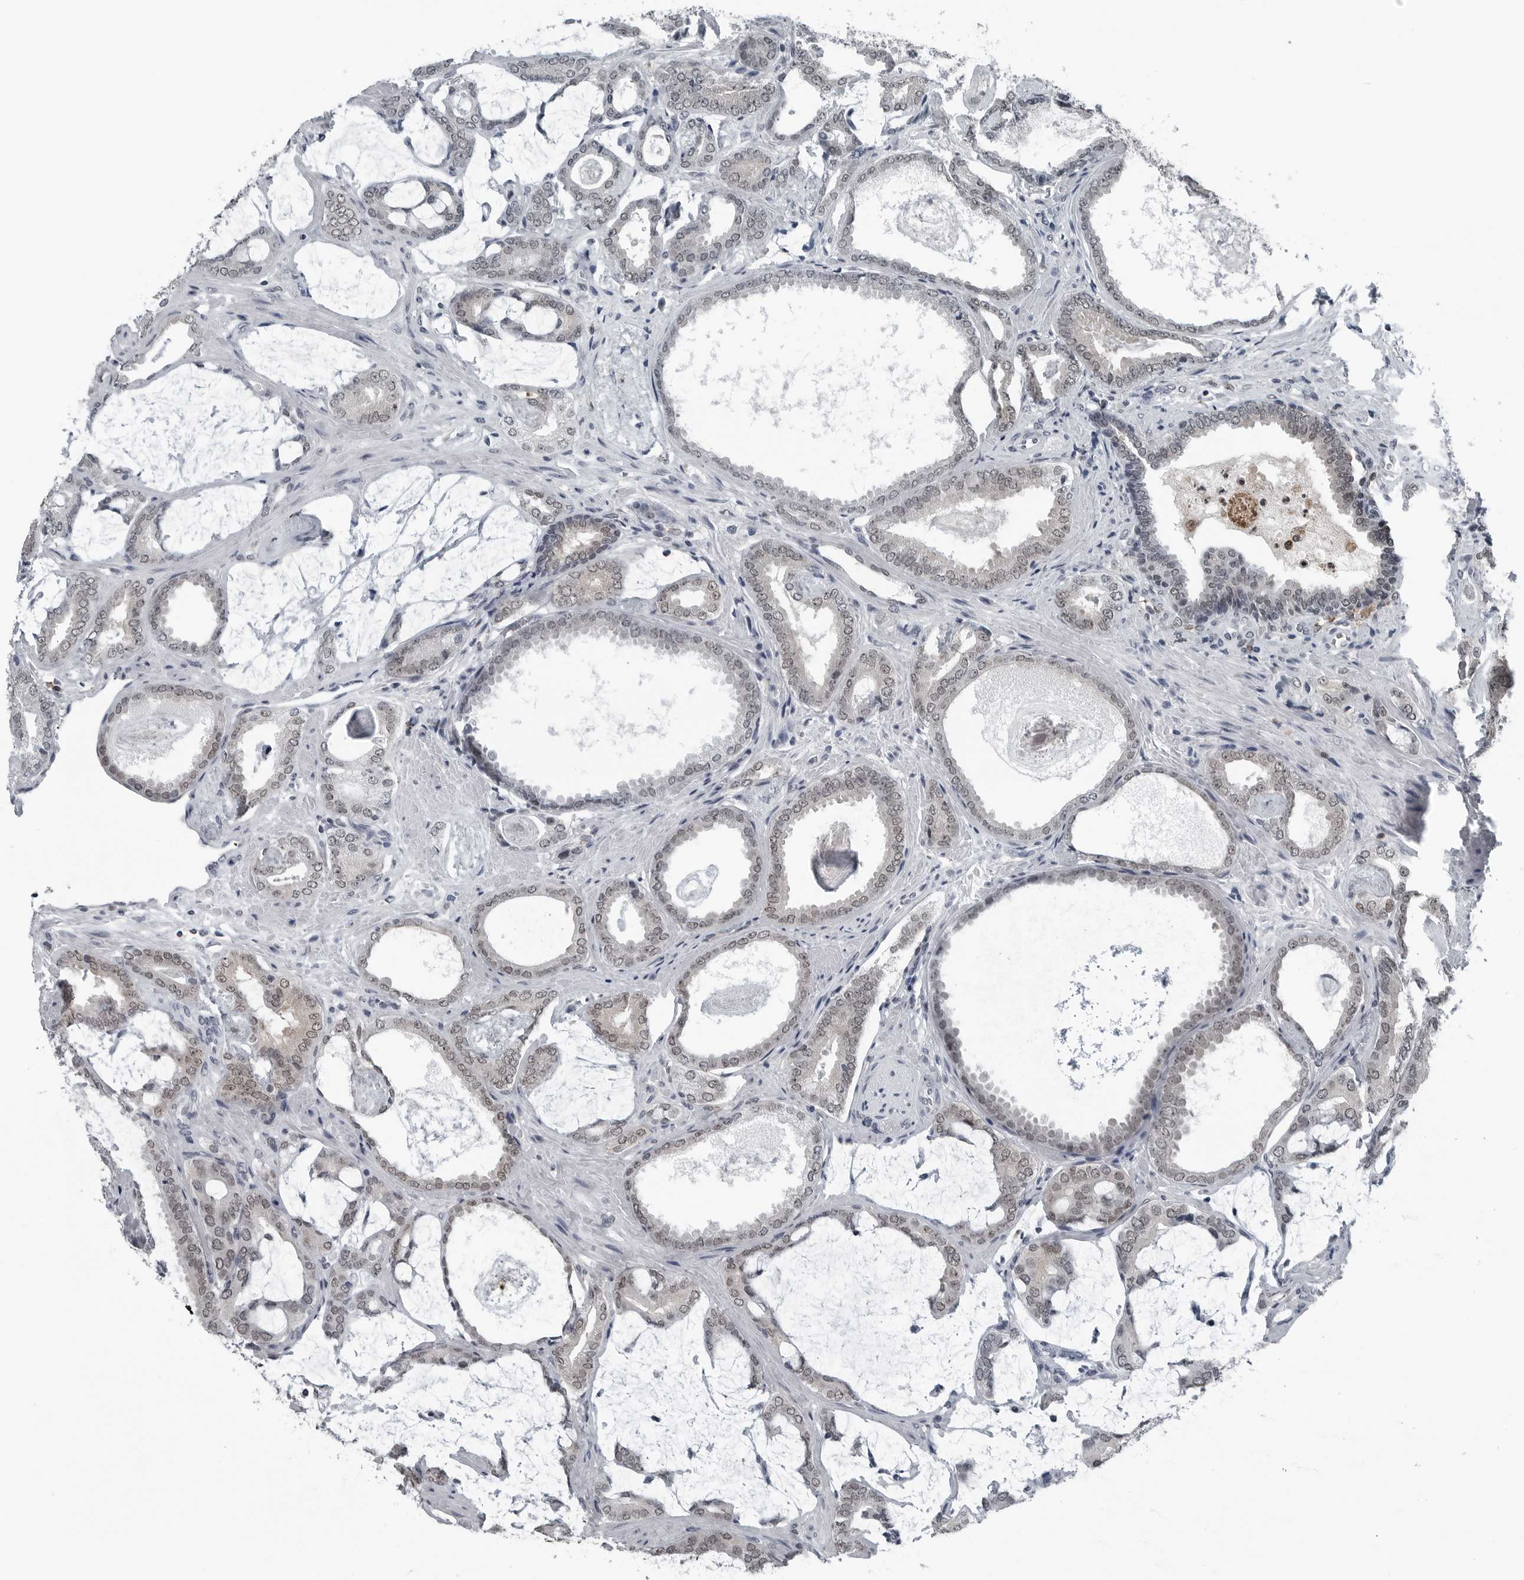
{"staining": {"intensity": "moderate", "quantity": "25%-75%", "location": "nuclear"}, "tissue": "prostate cancer", "cell_type": "Tumor cells", "image_type": "cancer", "snomed": [{"axis": "morphology", "description": "Adenocarcinoma, Low grade"}, {"axis": "topography", "description": "Prostate"}], "caption": "Tumor cells exhibit moderate nuclear expression in approximately 25%-75% of cells in prostate cancer (low-grade adenocarcinoma).", "gene": "AKR1A1", "patient": {"sex": "male", "age": 71}}